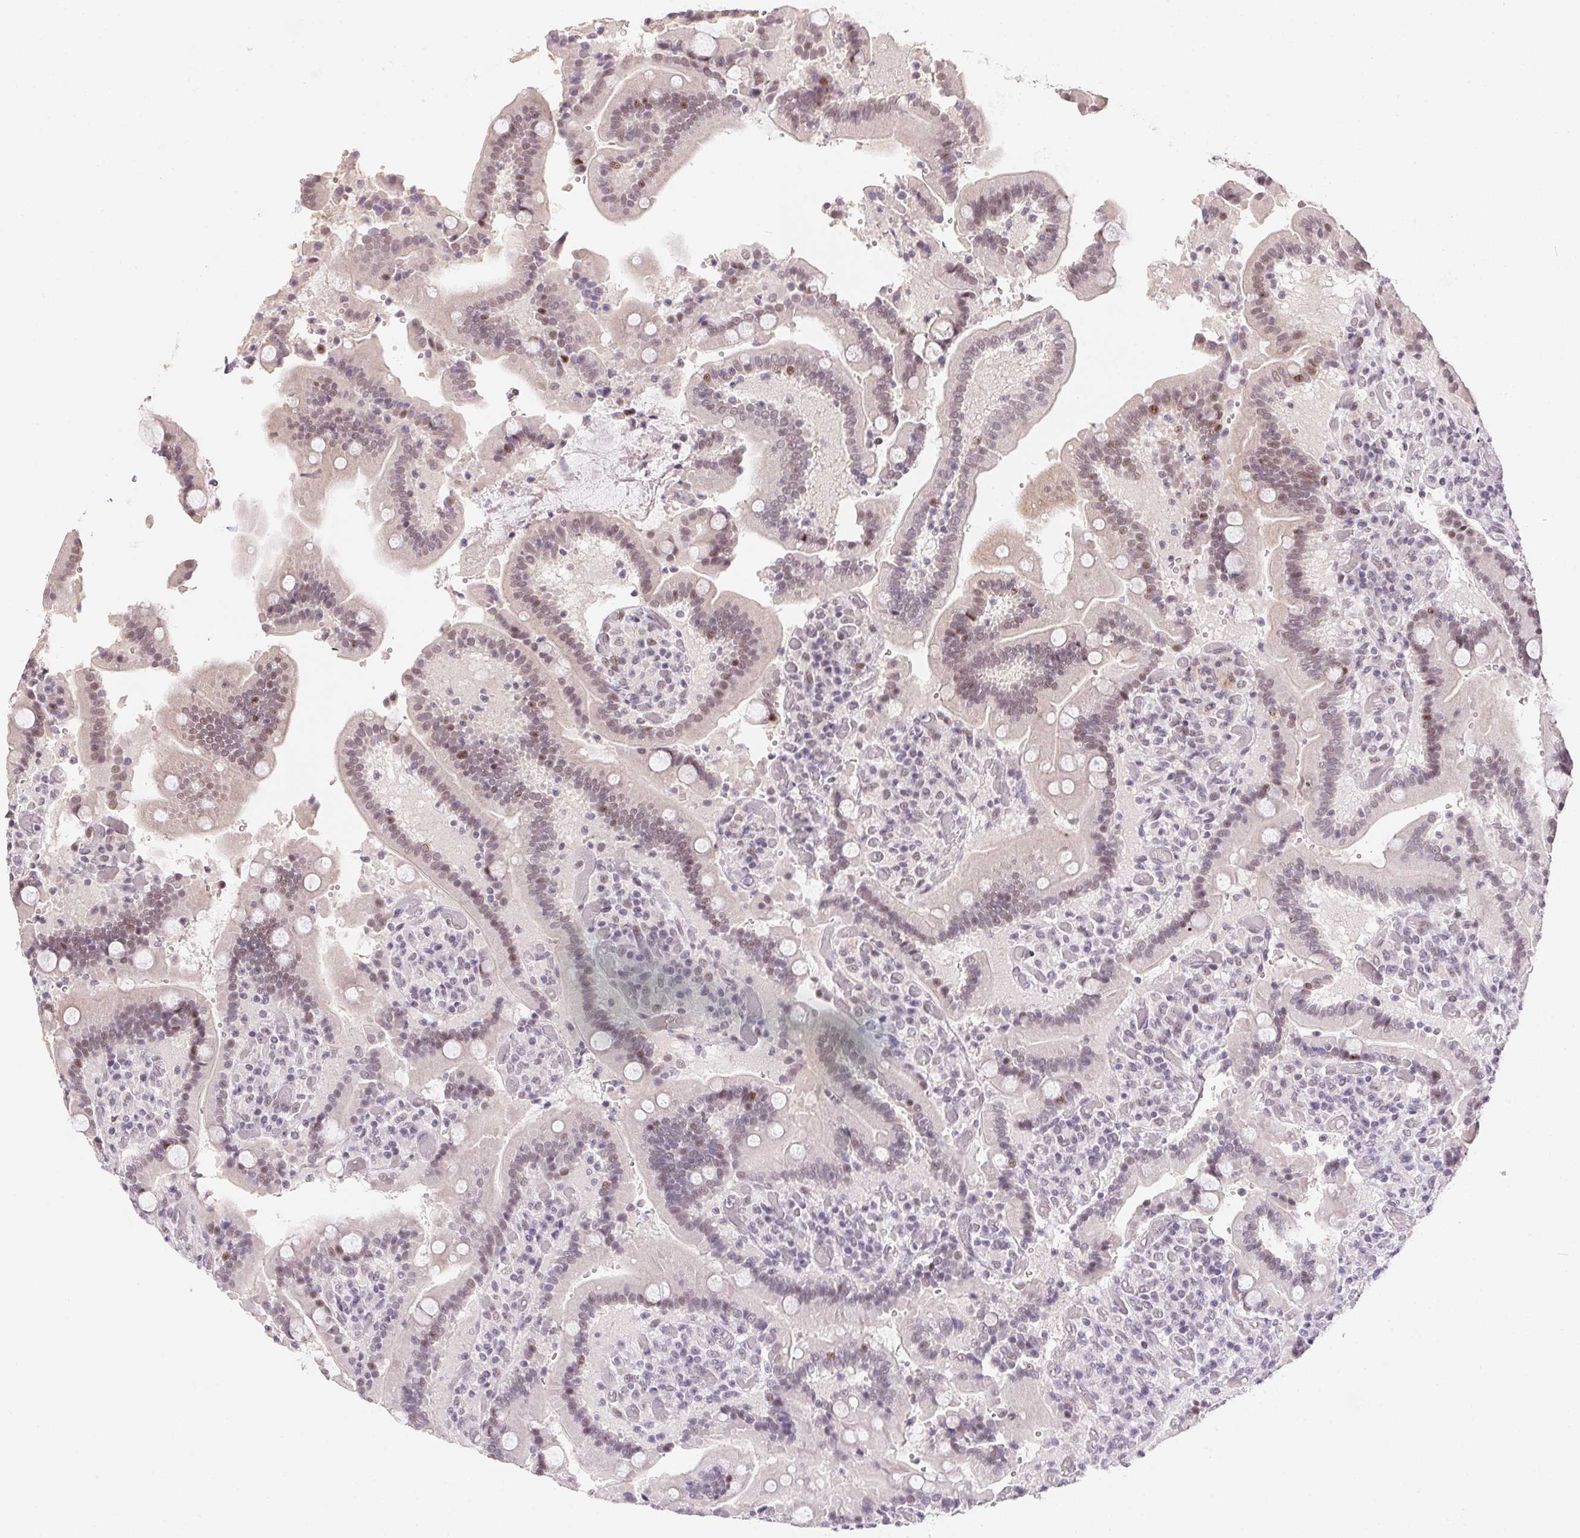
{"staining": {"intensity": "weak", "quantity": "<25%", "location": "nuclear"}, "tissue": "duodenum", "cell_type": "Glandular cells", "image_type": "normal", "snomed": [{"axis": "morphology", "description": "Normal tissue, NOS"}, {"axis": "topography", "description": "Duodenum"}], "caption": "A photomicrograph of duodenum stained for a protein exhibits no brown staining in glandular cells. (Stains: DAB (3,3'-diaminobenzidine) immunohistochemistry with hematoxylin counter stain, Microscopy: brightfield microscopy at high magnification).", "gene": "KDM4D", "patient": {"sex": "female", "age": 62}}